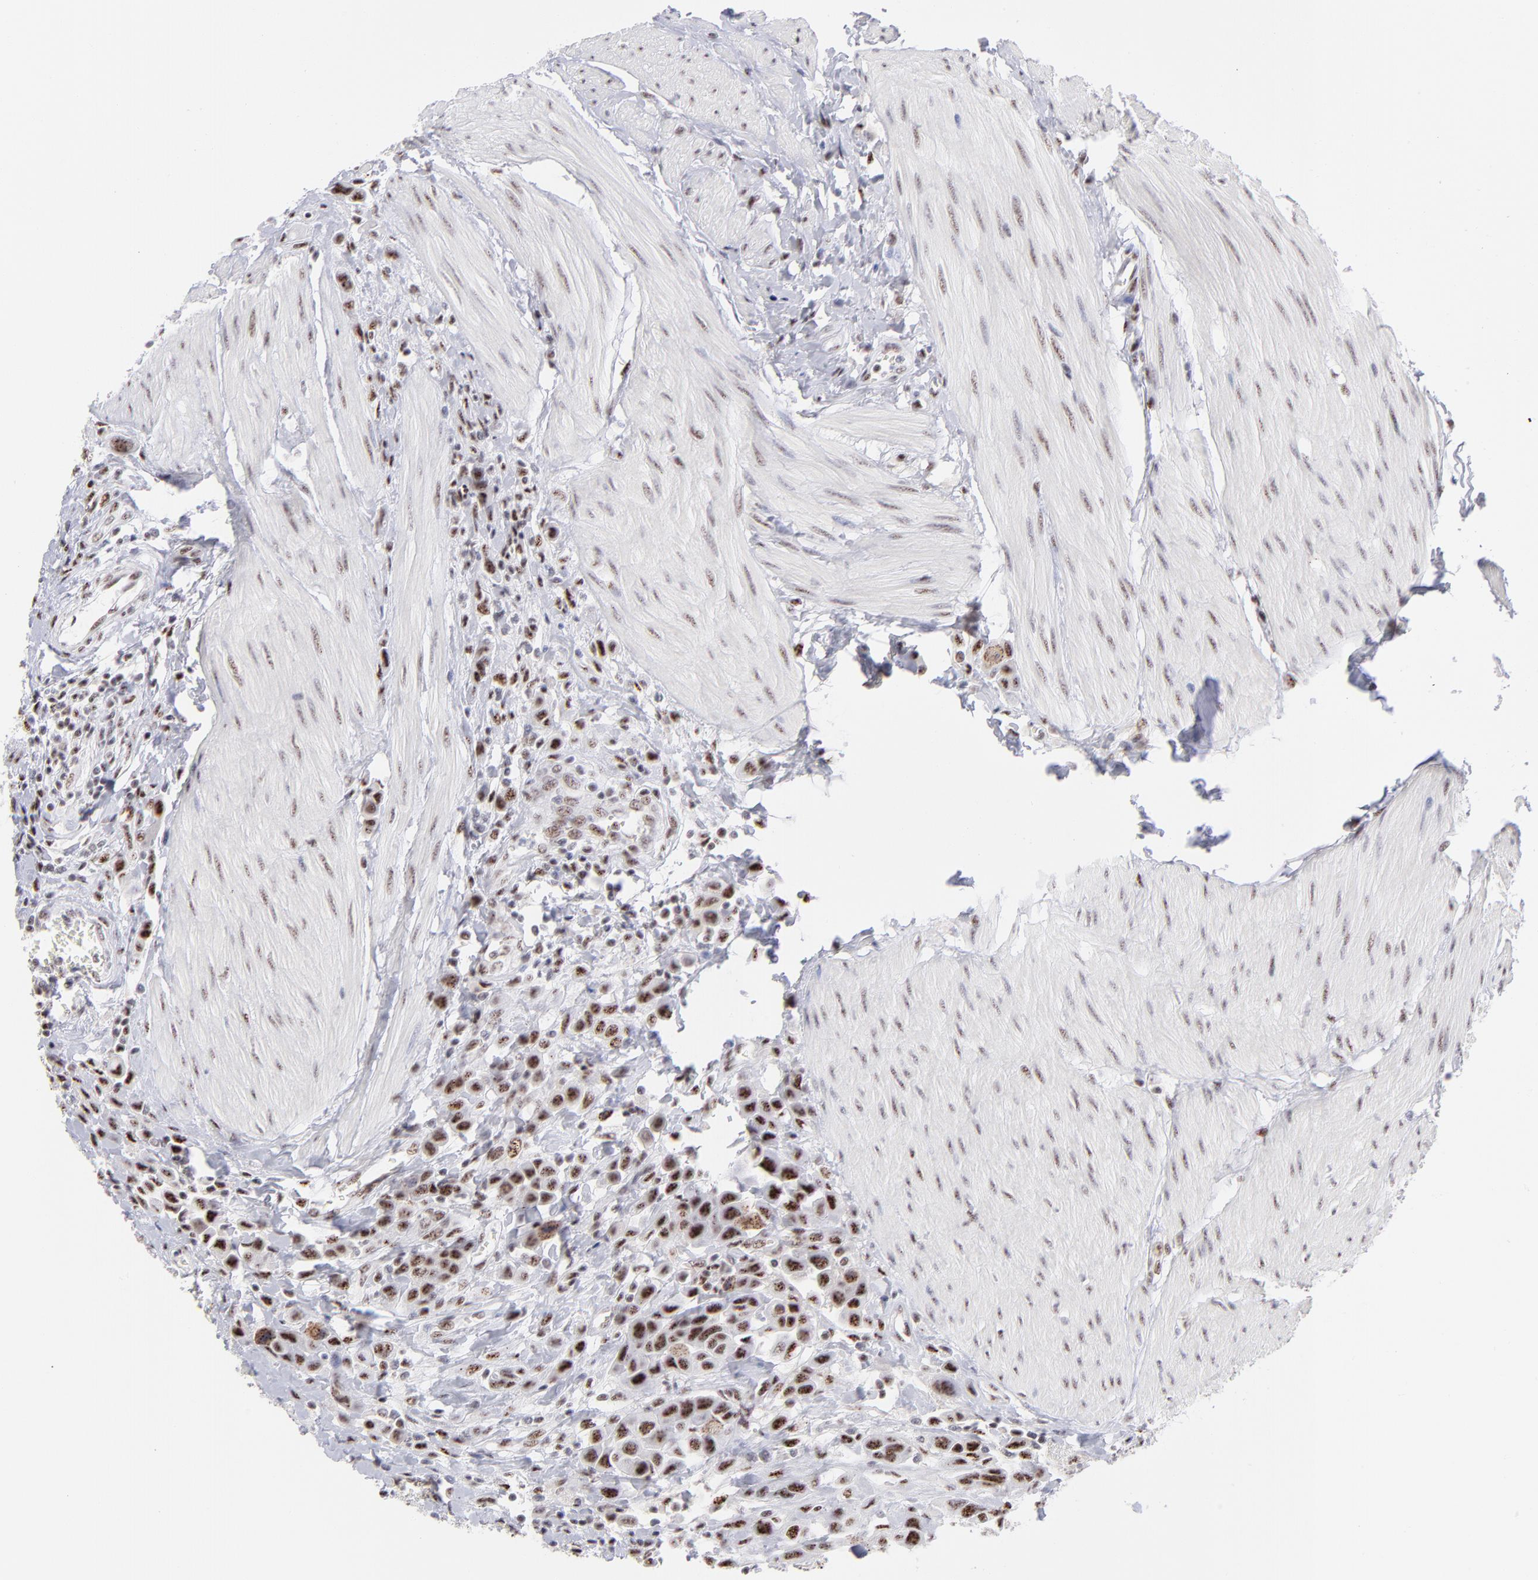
{"staining": {"intensity": "moderate", "quantity": ">75%", "location": "nuclear"}, "tissue": "urothelial cancer", "cell_type": "Tumor cells", "image_type": "cancer", "snomed": [{"axis": "morphology", "description": "Urothelial carcinoma, High grade"}, {"axis": "topography", "description": "Urinary bladder"}], "caption": "Protein expression analysis of urothelial carcinoma (high-grade) shows moderate nuclear staining in about >75% of tumor cells. The staining is performed using DAB (3,3'-diaminobenzidine) brown chromogen to label protein expression. The nuclei are counter-stained blue using hematoxylin.", "gene": "CDC25C", "patient": {"sex": "male", "age": 50}}